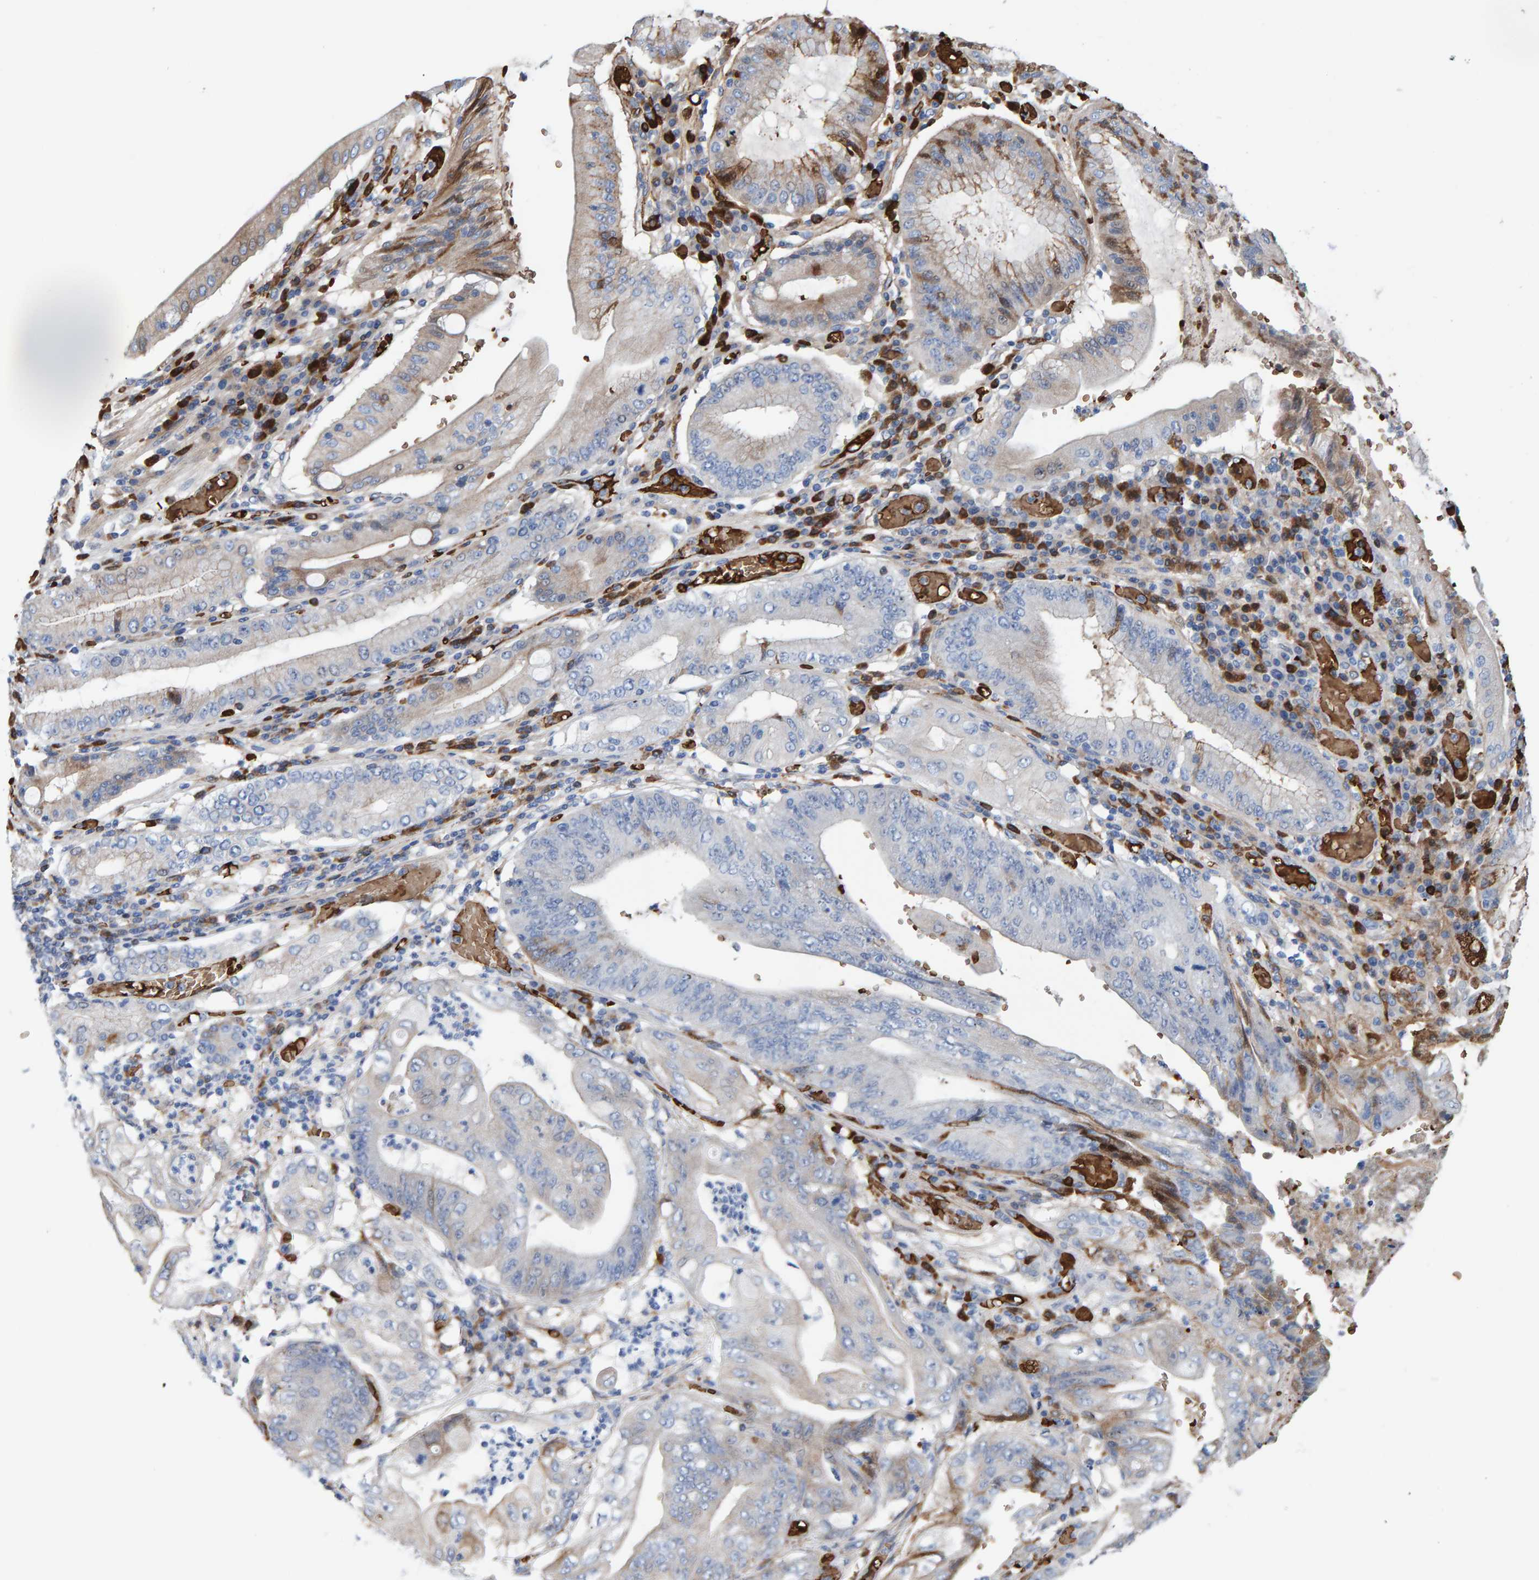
{"staining": {"intensity": "weak", "quantity": "25%-75%", "location": "cytoplasmic/membranous"}, "tissue": "stomach cancer", "cell_type": "Tumor cells", "image_type": "cancer", "snomed": [{"axis": "morphology", "description": "Adenocarcinoma, NOS"}, {"axis": "topography", "description": "Stomach"}], "caption": "Immunohistochemical staining of human stomach cancer reveals low levels of weak cytoplasmic/membranous positivity in approximately 25%-75% of tumor cells.", "gene": "VPS9D1", "patient": {"sex": "female", "age": 73}}